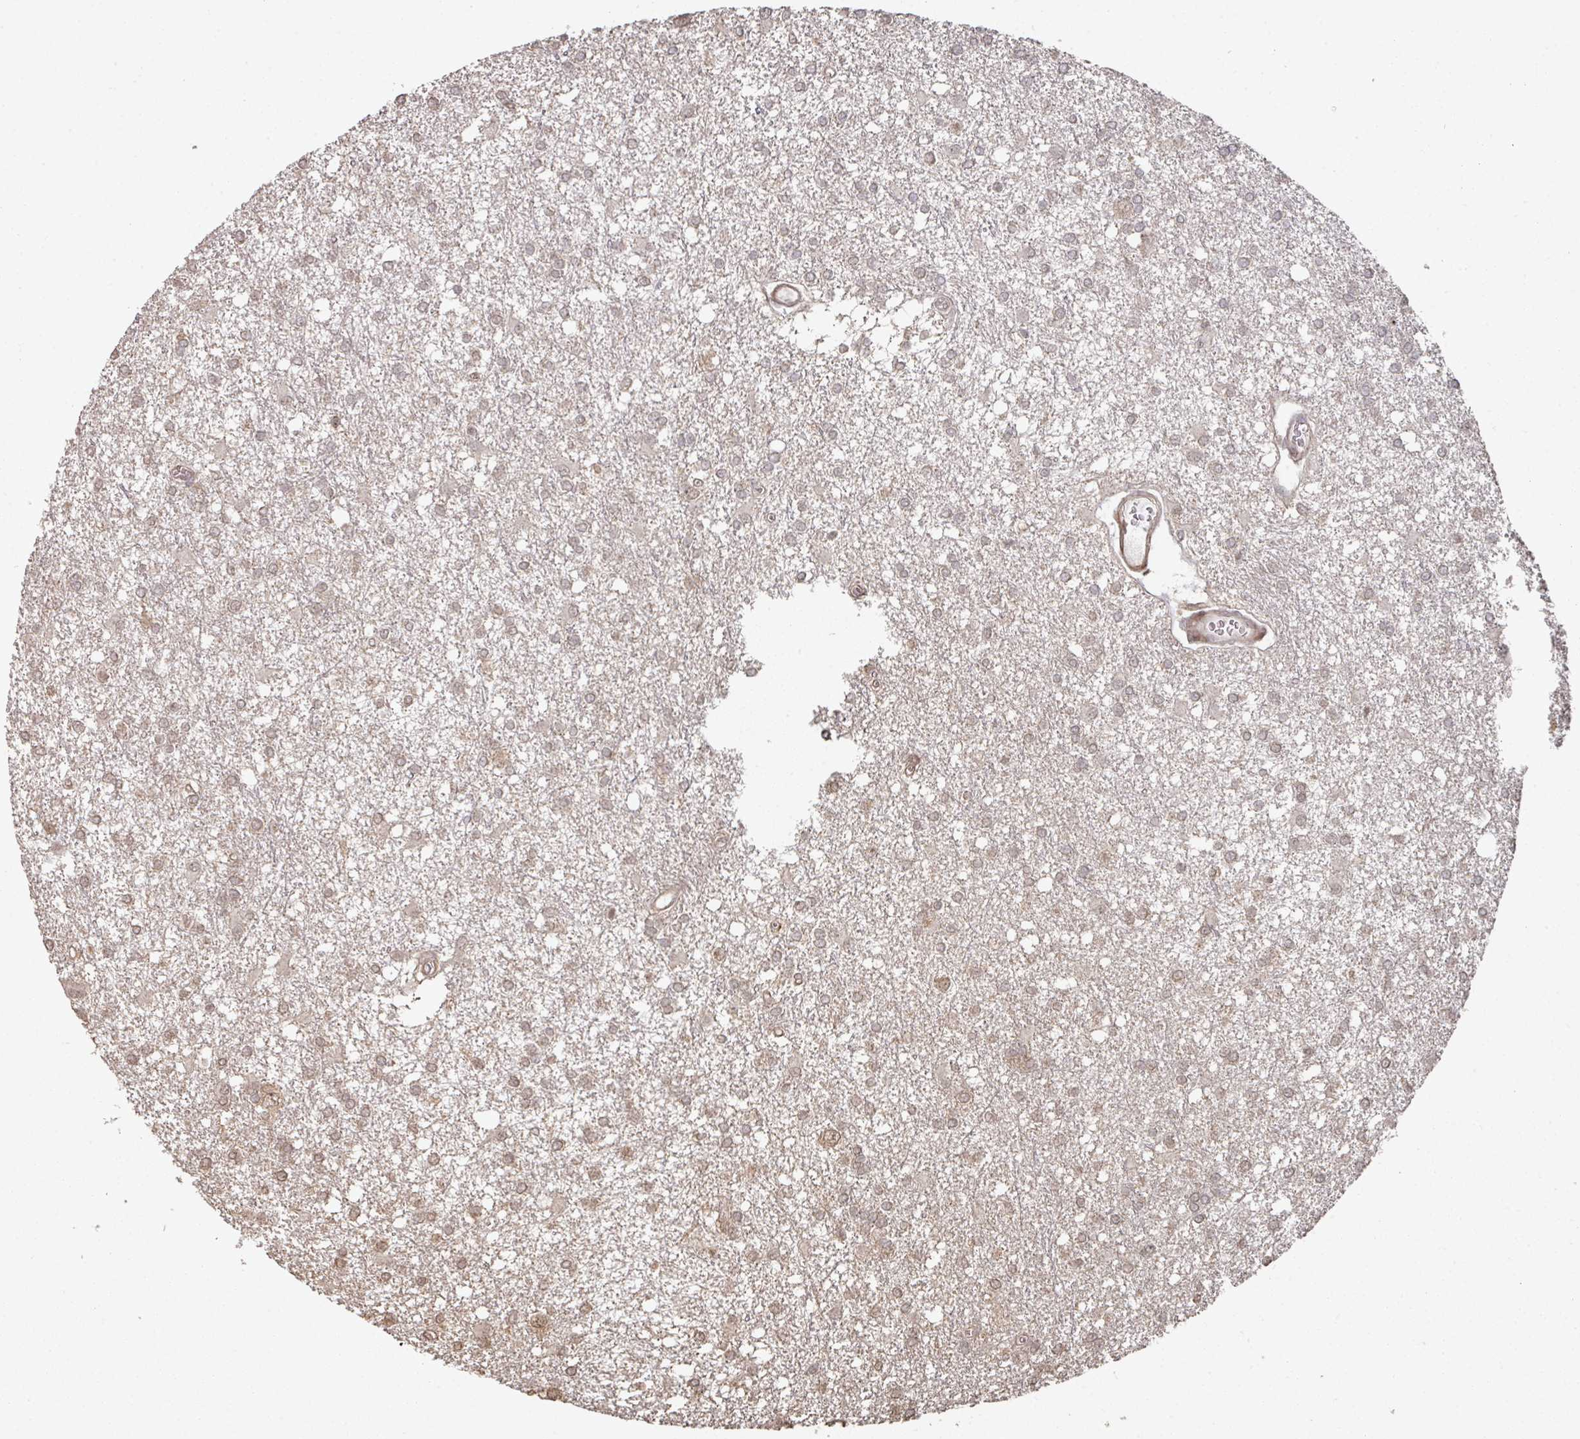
{"staining": {"intensity": "weak", "quantity": ">75%", "location": "cytoplasmic/membranous,nuclear"}, "tissue": "glioma", "cell_type": "Tumor cells", "image_type": "cancer", "snomed": [{"axis": "morphology", "description": "Glioma, malignant, High grade"}, {"axis": "topography", "description": "Brain"}], "caption": "High-grade glioma (malignant) was stained to show a protein in brown. There is low levels of weak cytoplasmic/membranous and nuclear staining in approximately >75% of tumor cells.", "gene": "CA7", "patient": {"sex": "male", "age": 48}}